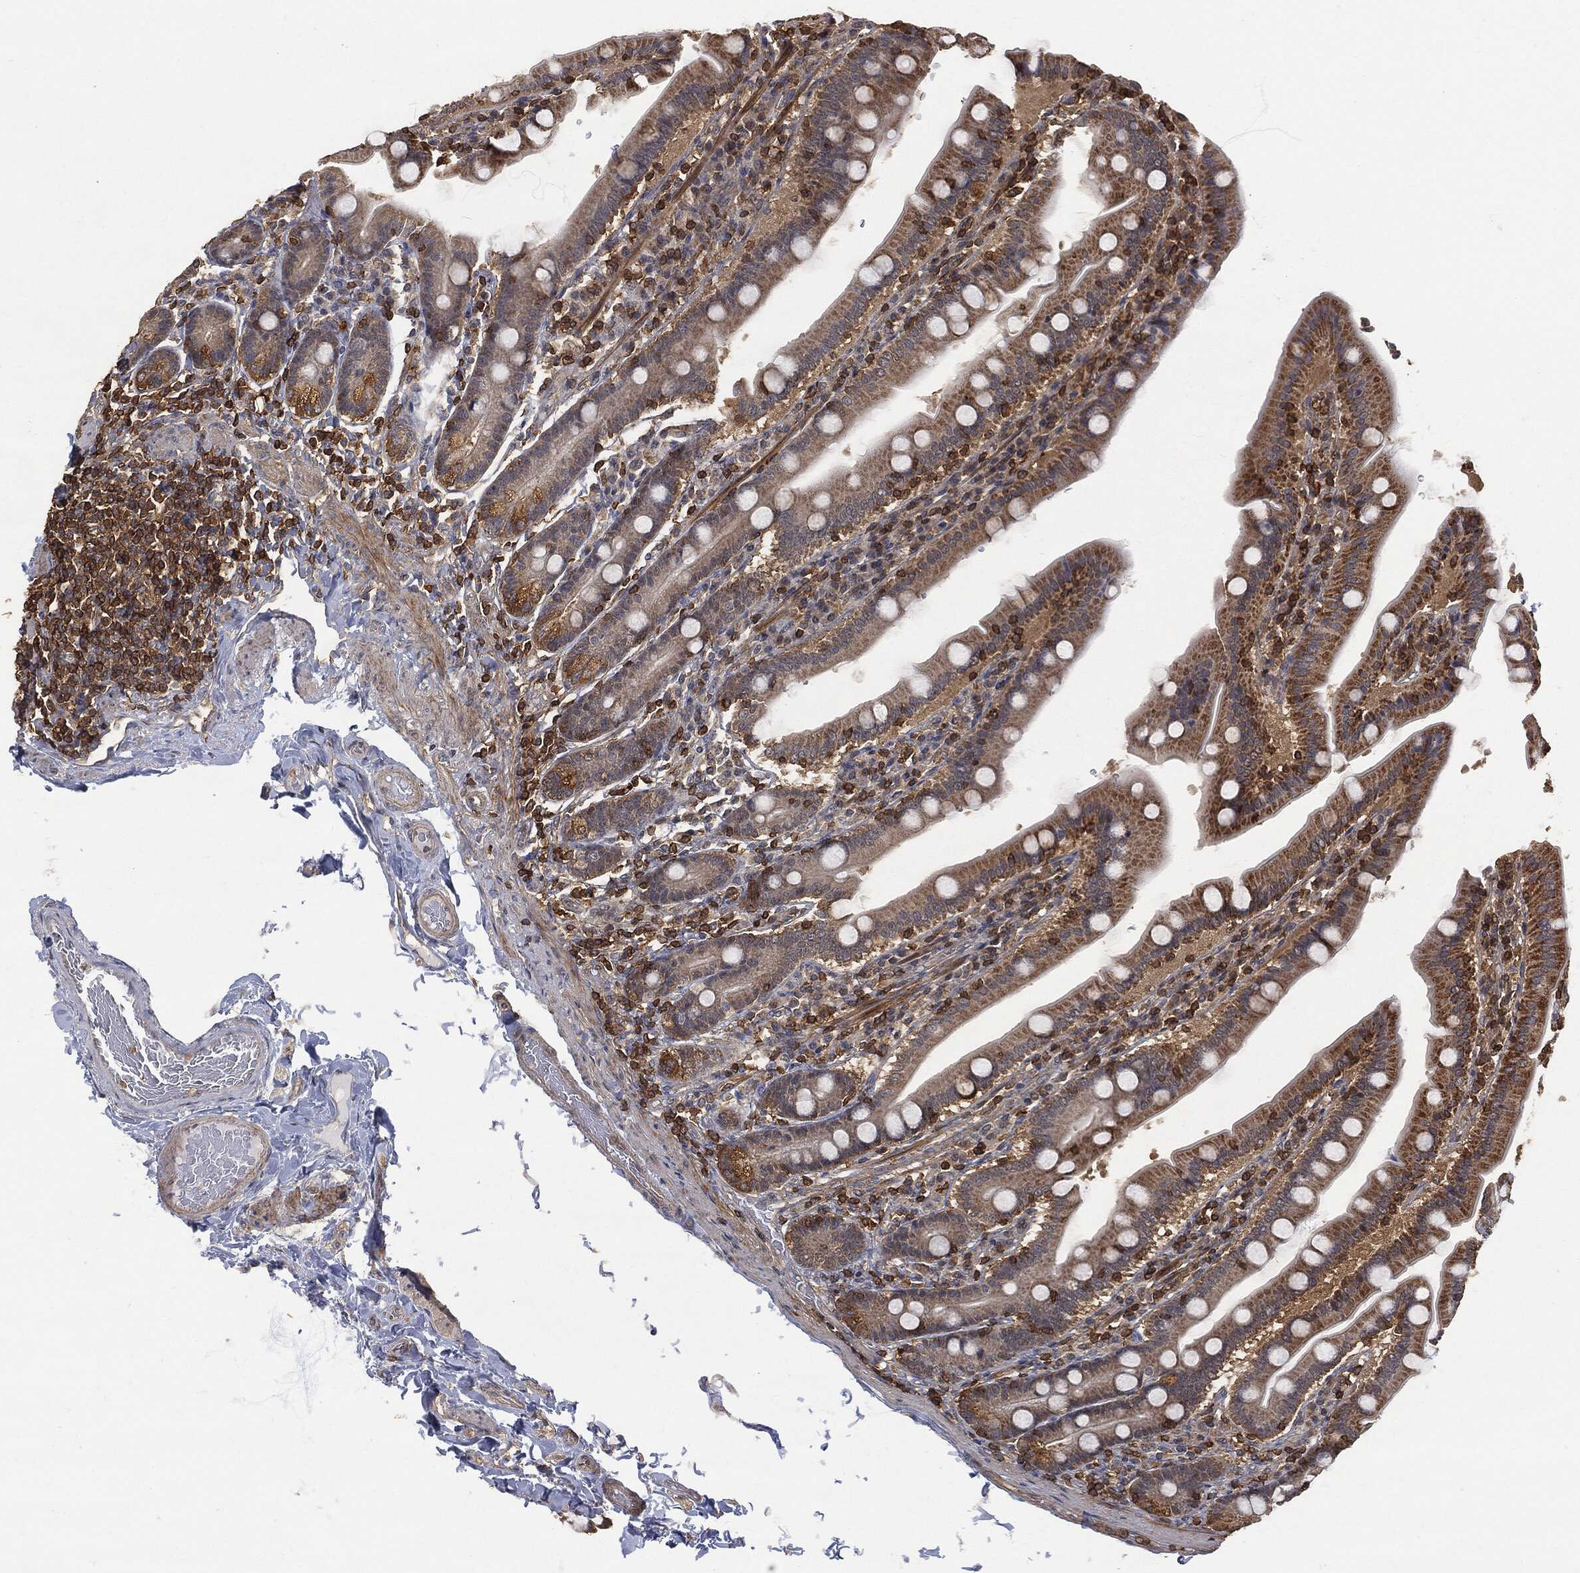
{"staining": {"intensity": "strong", "quantity": "<25%", "location": "cytoplasmic/membranous"}, "tissue": "small intestine", "cell_type": "Glandular cells", "image_type": "normal", "snomed": [{"axis": "morphology", "description": "Normal tissue, NOS"}, {"axis": "topography", "description": "Small intestine"}], "caption": "Normal small intestine was stained to show a protein in brown. There is medium levels of strong cytoplasmic/membranous expression in approximately <25% of glandular cells. Nuclei are stained in blue.", "gene": "PSMB10", "patient": {"sex": "male", "age": 66}}